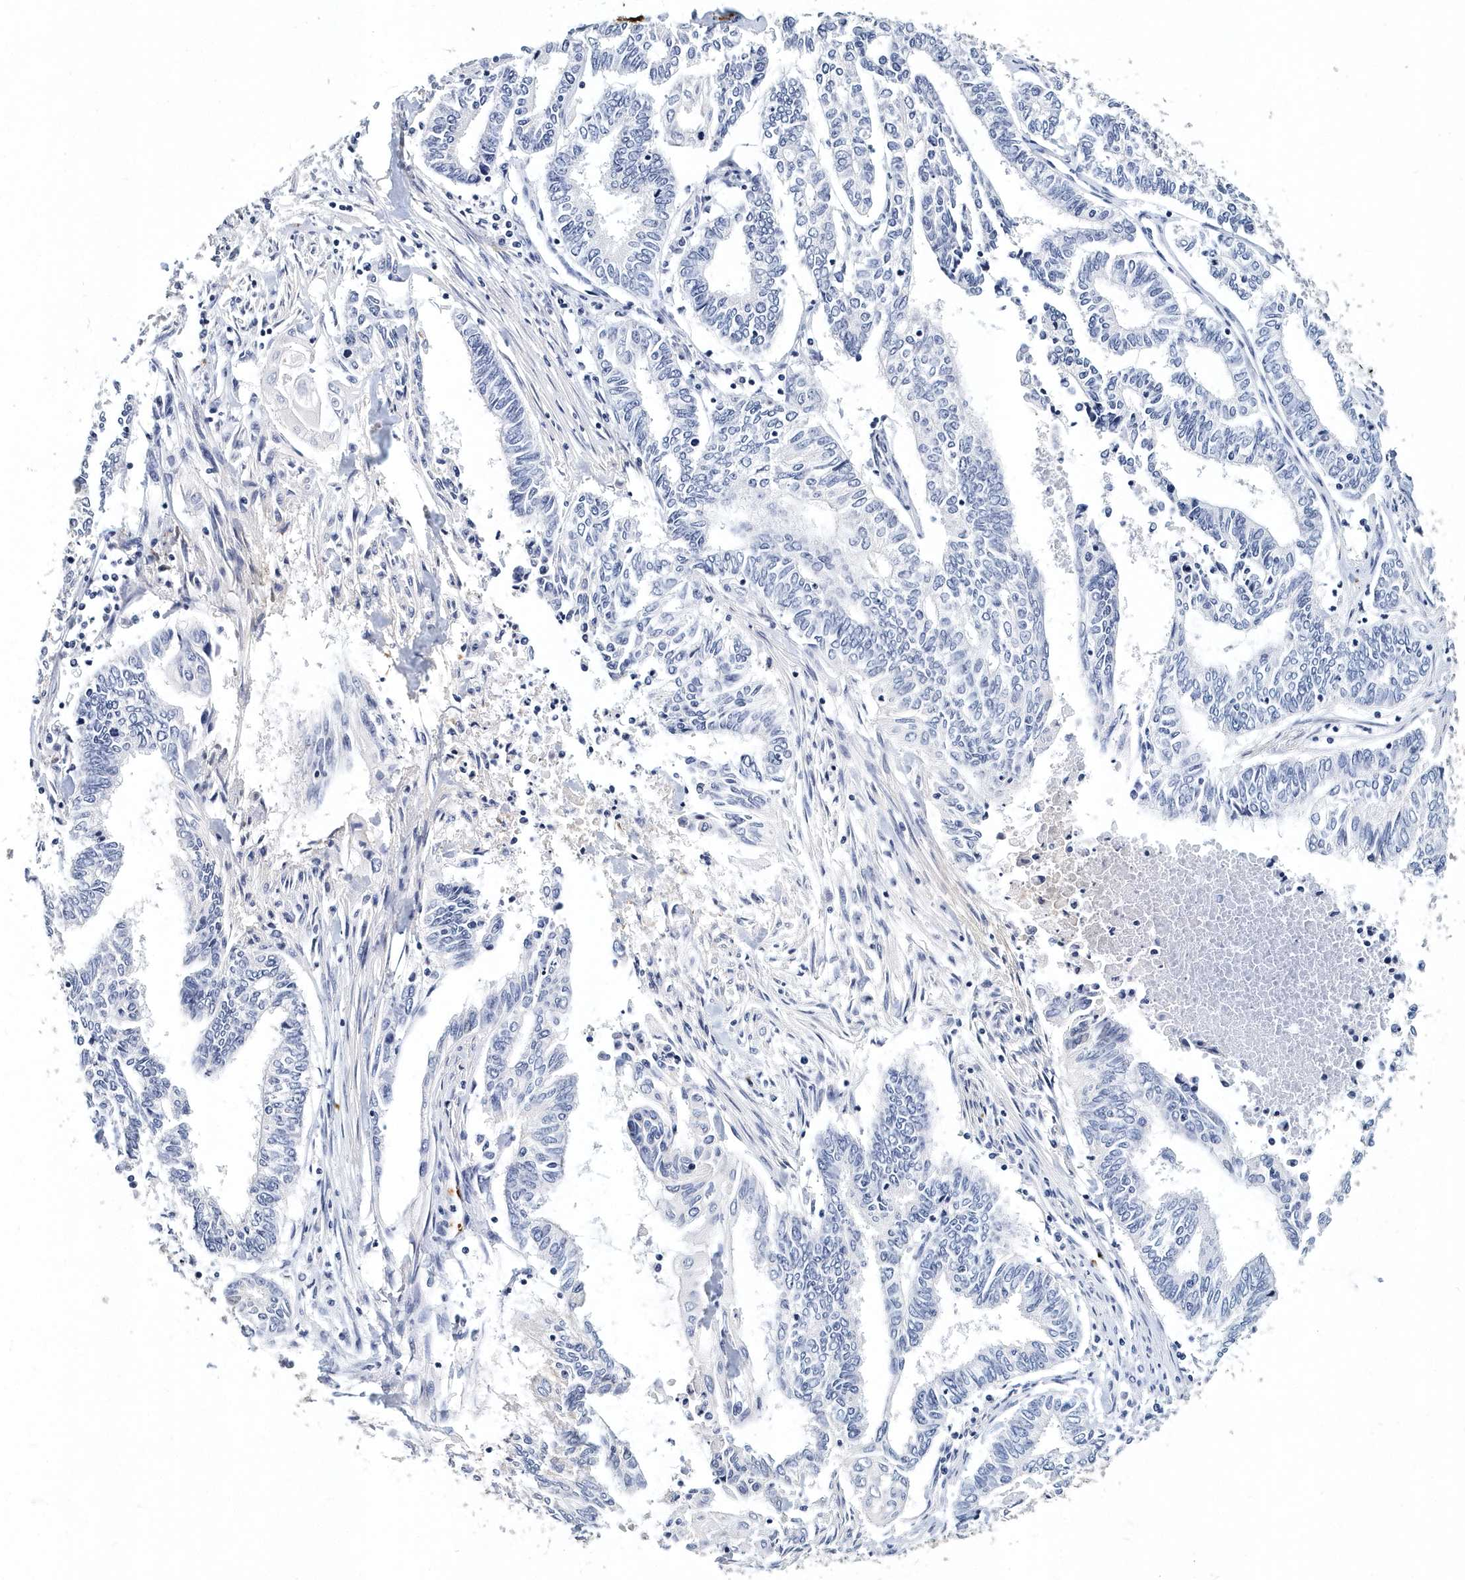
{"staining": {"intensity": "negative", "quantity": "none", "location": "none"}, "tissue": "endometrial cancer", "cell_type": "Tumor cells", "image_type": "cancer", "snomed": [{"axis": "morphology", "description": "Adenocarcinoma, NOS"}, {"axis": "topography", "description": "Uterus"}, {"axis": "topography", "description": "Endometrium"}], "caption": "Immunohistochemistry (IHC) of endometrial cancer displays no positivity in tumor cells.", "gene": "ITGA2B", "patient": {"sex": "female", "age": 70}}